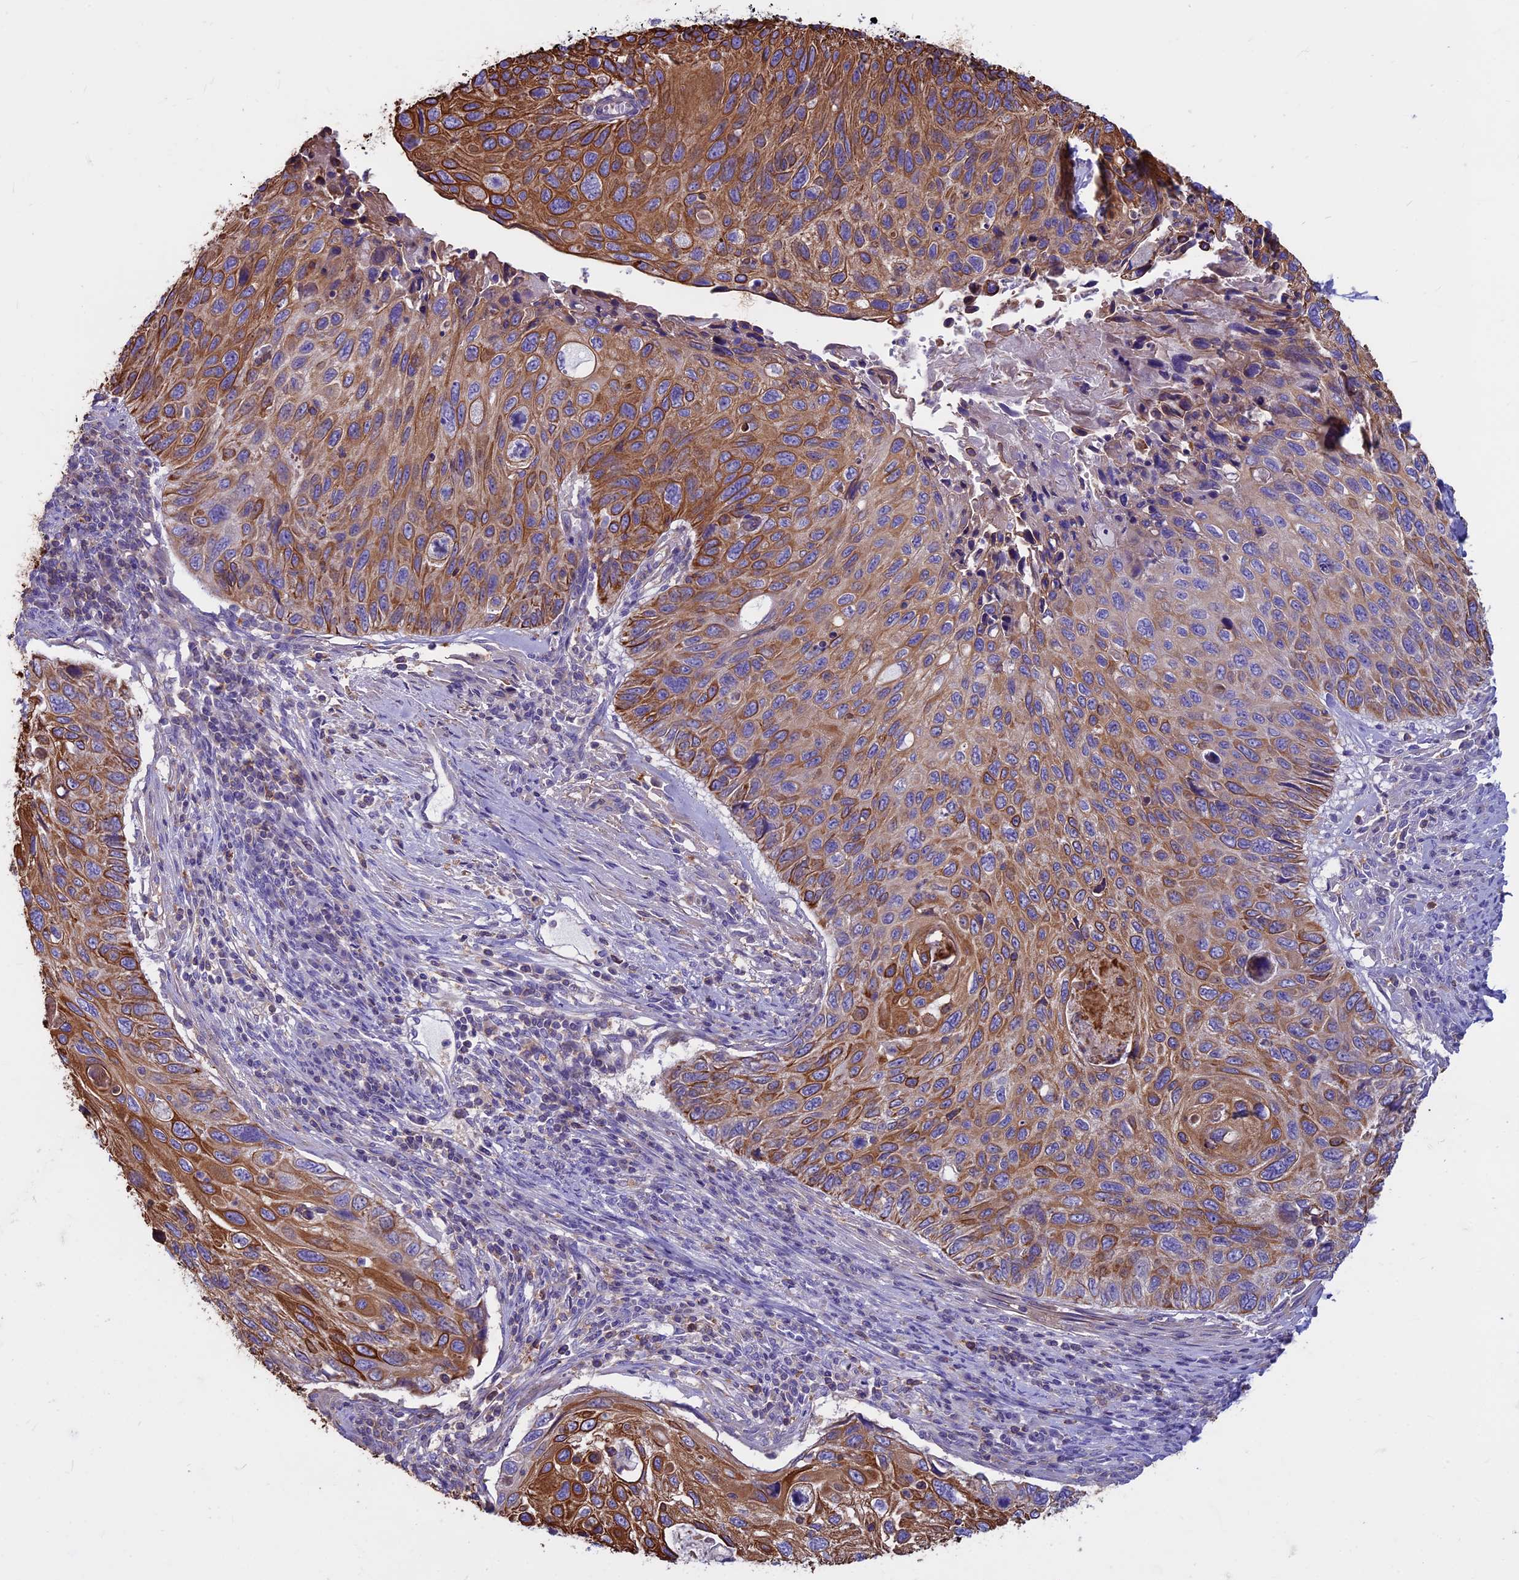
{"staining": {"intensity": "moderate", "quantity": ">75%", "location": "cytoplasmic/membranous"}, "tissue": "cervical cancer", "cell_type": "Tumor cells", "image_type": "cancer", "snomed": [{"axis": "morphology", "description": "Squamous cell carcinoma, NOS"}, {"axis": "topography", "description": "Cervix"}], "caption": "IHC of human cervical cancer (squamous cell carcinoma) reveals medium levels of moderate cytoplasmic/membranous expression in approximately >75% of tumor cells.", "gene": "CDAN1", "patient": {"sex": "female", "age": 70}}